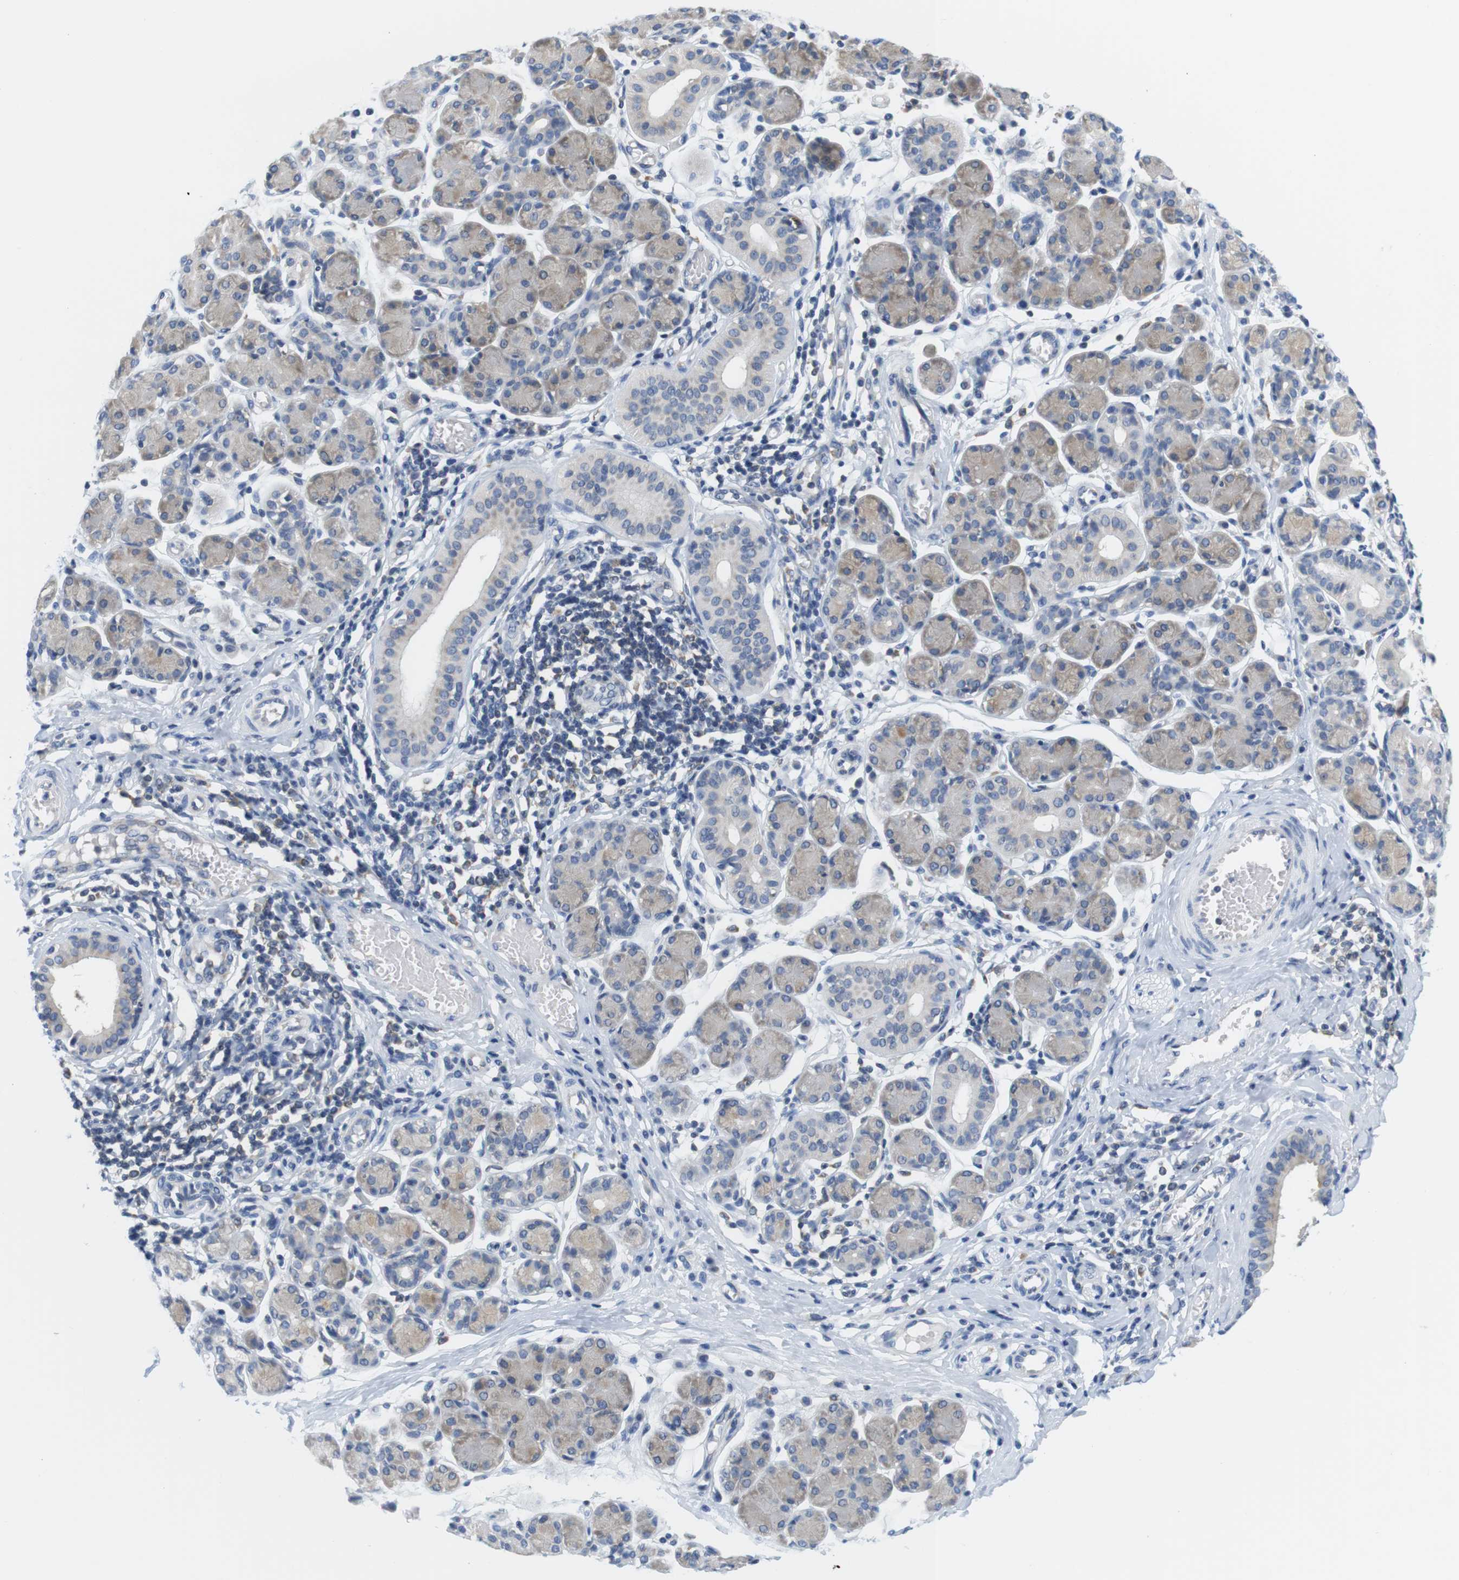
{"staining": {"intensity": "weak", "quantity": ">75%", "location": "cytoplasmic/membranous"}, "tissue": "salivary gland", "cell_type": "Glandular cells", "image_type": "normal", "snomed": [{"axis": "morphology", "description": "Normal tissue, NOS"}, {"axis": "morphology", "description": "Inflammation, NOS"}, {"axis": "topography", "description": "Lymph node"}, {"axis": "topography", "description": "Salivary gland"}], "caption": "Immunohistochemical staining of benign human salivary gland shows low levels of weak cytoplasmic/membranous positivity in about >75% of glandular cells.", "gene": "CNGA2", "patient": {"sex": "male", "age": 3}}